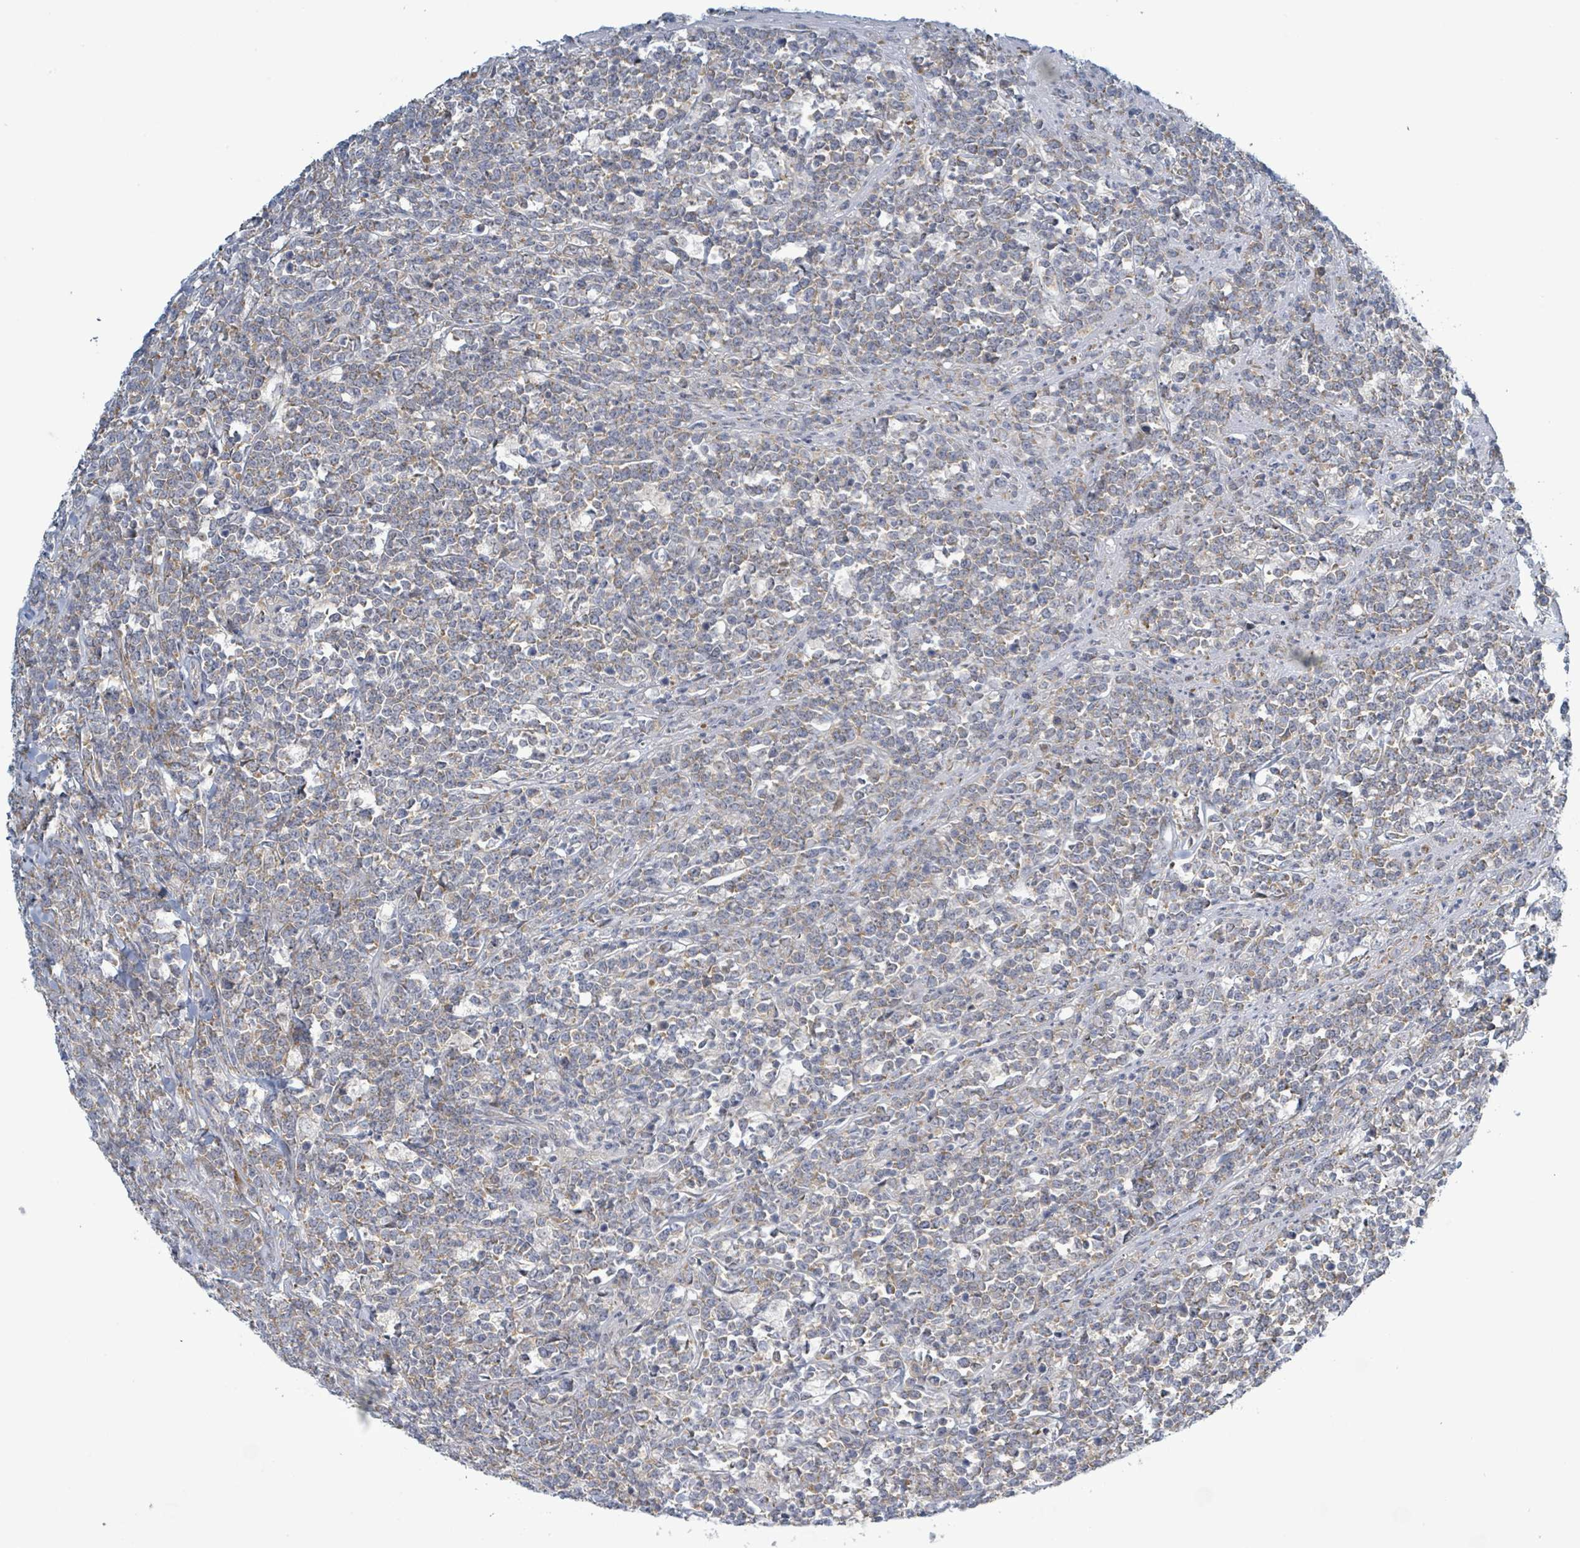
{"staining": {"intensity": "weak", "quantity": "25%-75%", "location": "cytoplasmic/membranous"}, "tissue": "lymphoma", "cell_type": "Tumor cells", "image_type": "cancer", "snomed": [{"axis": "morphology", "description": "Malignant lymphoma, non-Hodgkin's type, High grade"}, {"axis": "topography", "description": "Small intestine"}, {"axis": "topography", "description": "Colon"}], "caption": "Weak cytoplasmic/membranous staining is present in about 25%-75% of tumor cells in lymphoma. The staining is performed using DAB brown chromogen to label protein expression. The nuclei are counter-stained blue using hematoxylin.", "gene": "RPL32", "patient": {"sex": "male", "age": 8}}